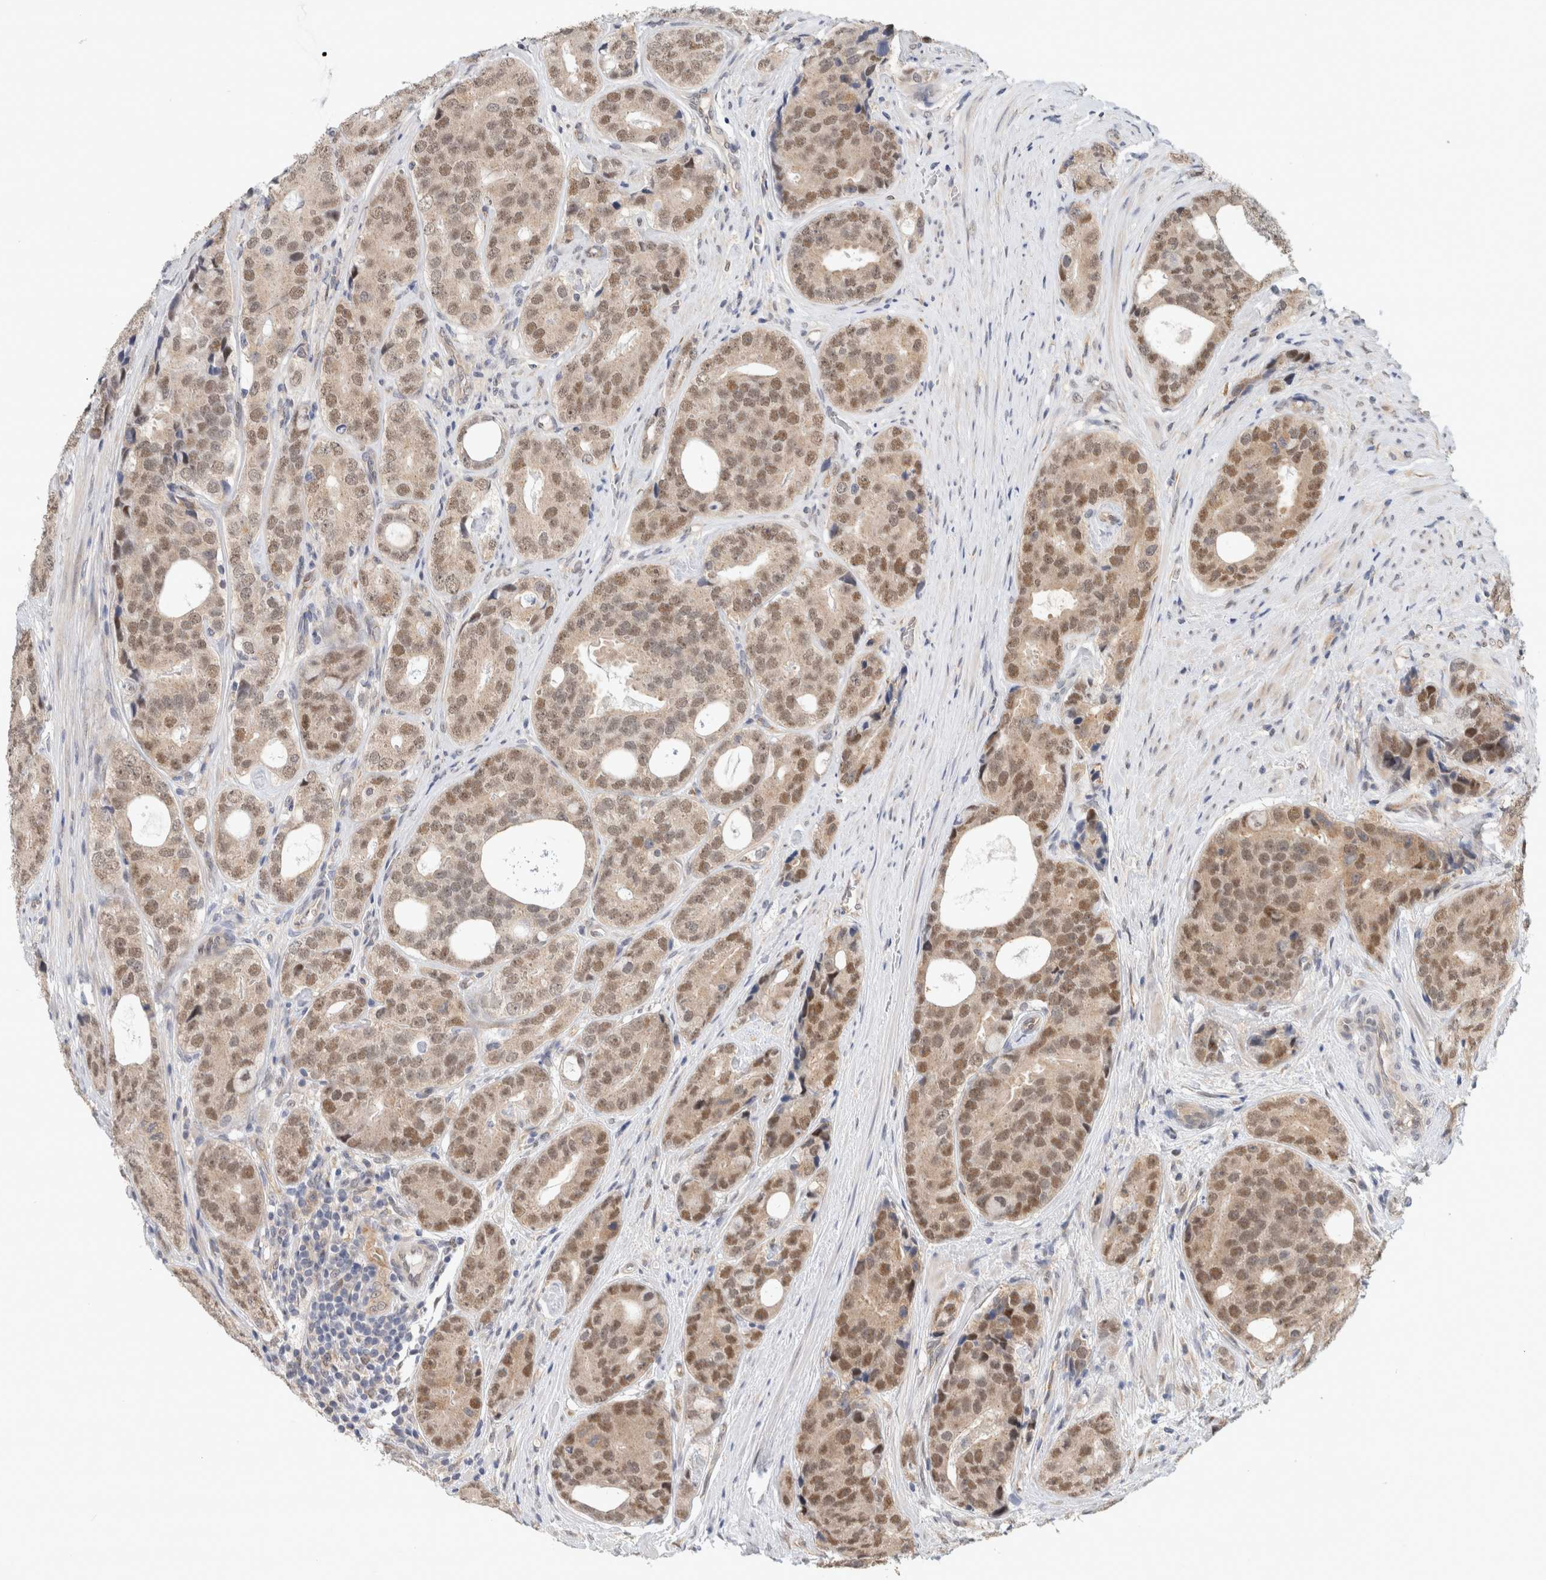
{"staining": {"intensity": "moderate", "quantity": "25%-75%", "location": "nuclear"}, "tissue": "prostate cancer", "cell_type": "Tumor cells", "image_type": "cancer", "snomed": [{"axis": "morphology", "description": "Adenocarcinoma, High grade"}, {"axis": "topography", "description": "Prostate"}], "caption": "Brown immunohistochemical staining in human prostate cancer demonstrates moderate nuclear expression in approximately 25%-75% of tumor cells. (Brightfield microscopy of DAB IHC at high magnification).", "gene": "EIF4G3", "patient": {"sex": "male", "age": 56}}